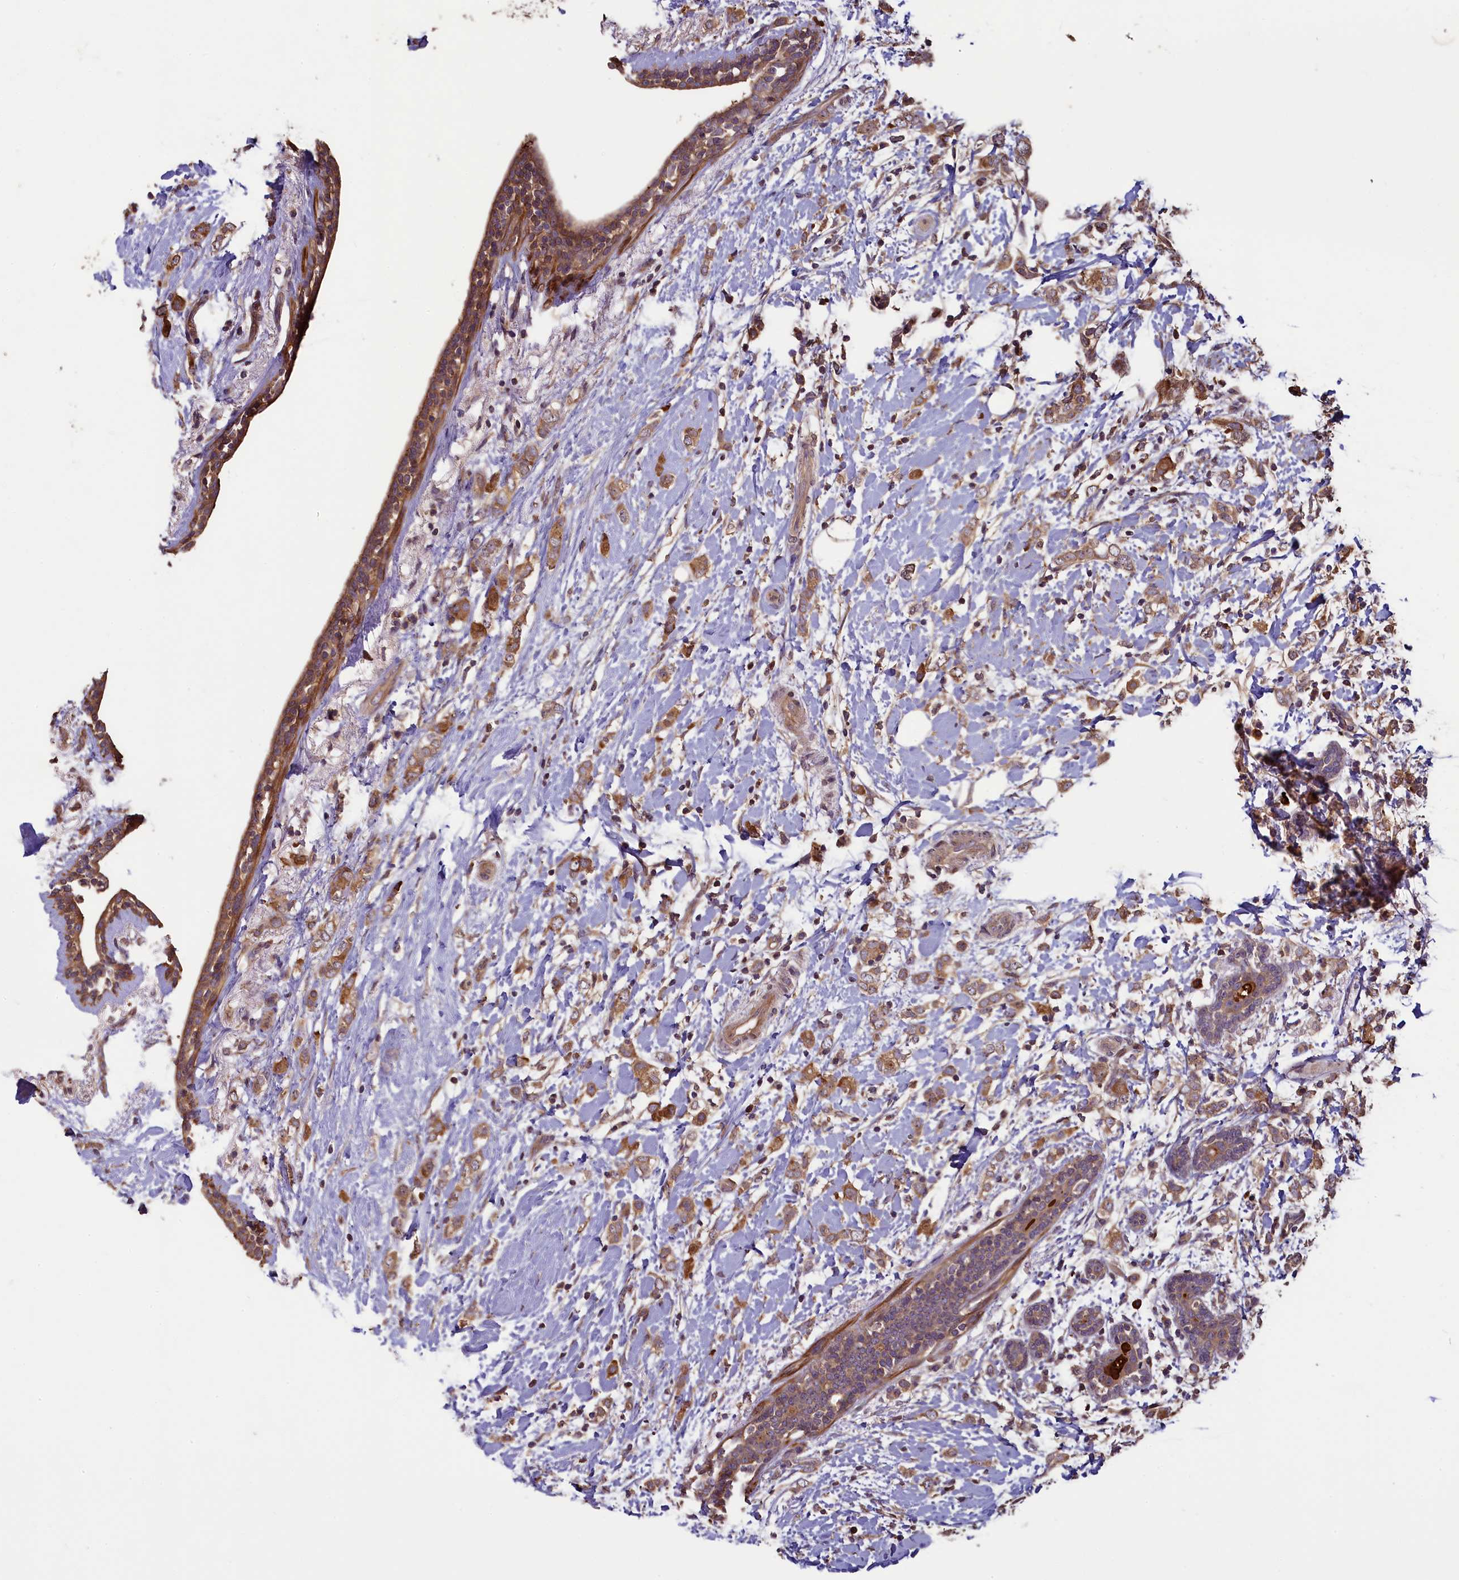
{"staining": {"intensity": "moderate", "quantity": ">75%", "location": "cytoplasmic/membranous"}, "tissue": "breast cancer", "cell_type": "Tumor cells", "image_type": "cancer", "snomed": [{"axis": "morphology", "description": "Normal tissue, NOS"}, {"axis": "morphology", "description": "Lobular carcinoma"}, {"axis": "topography", "description": "Breast"}], "caption": "Immunohistochemistry image of human lobular carcinoma (breast) stained for a protein (brown), which shows medium levels of moderate cytoplasmic/membranous staining in approximately >75% of tumor cells.", "gene": "NUDT6", "patient": {"sex": "female", "age": 47}}